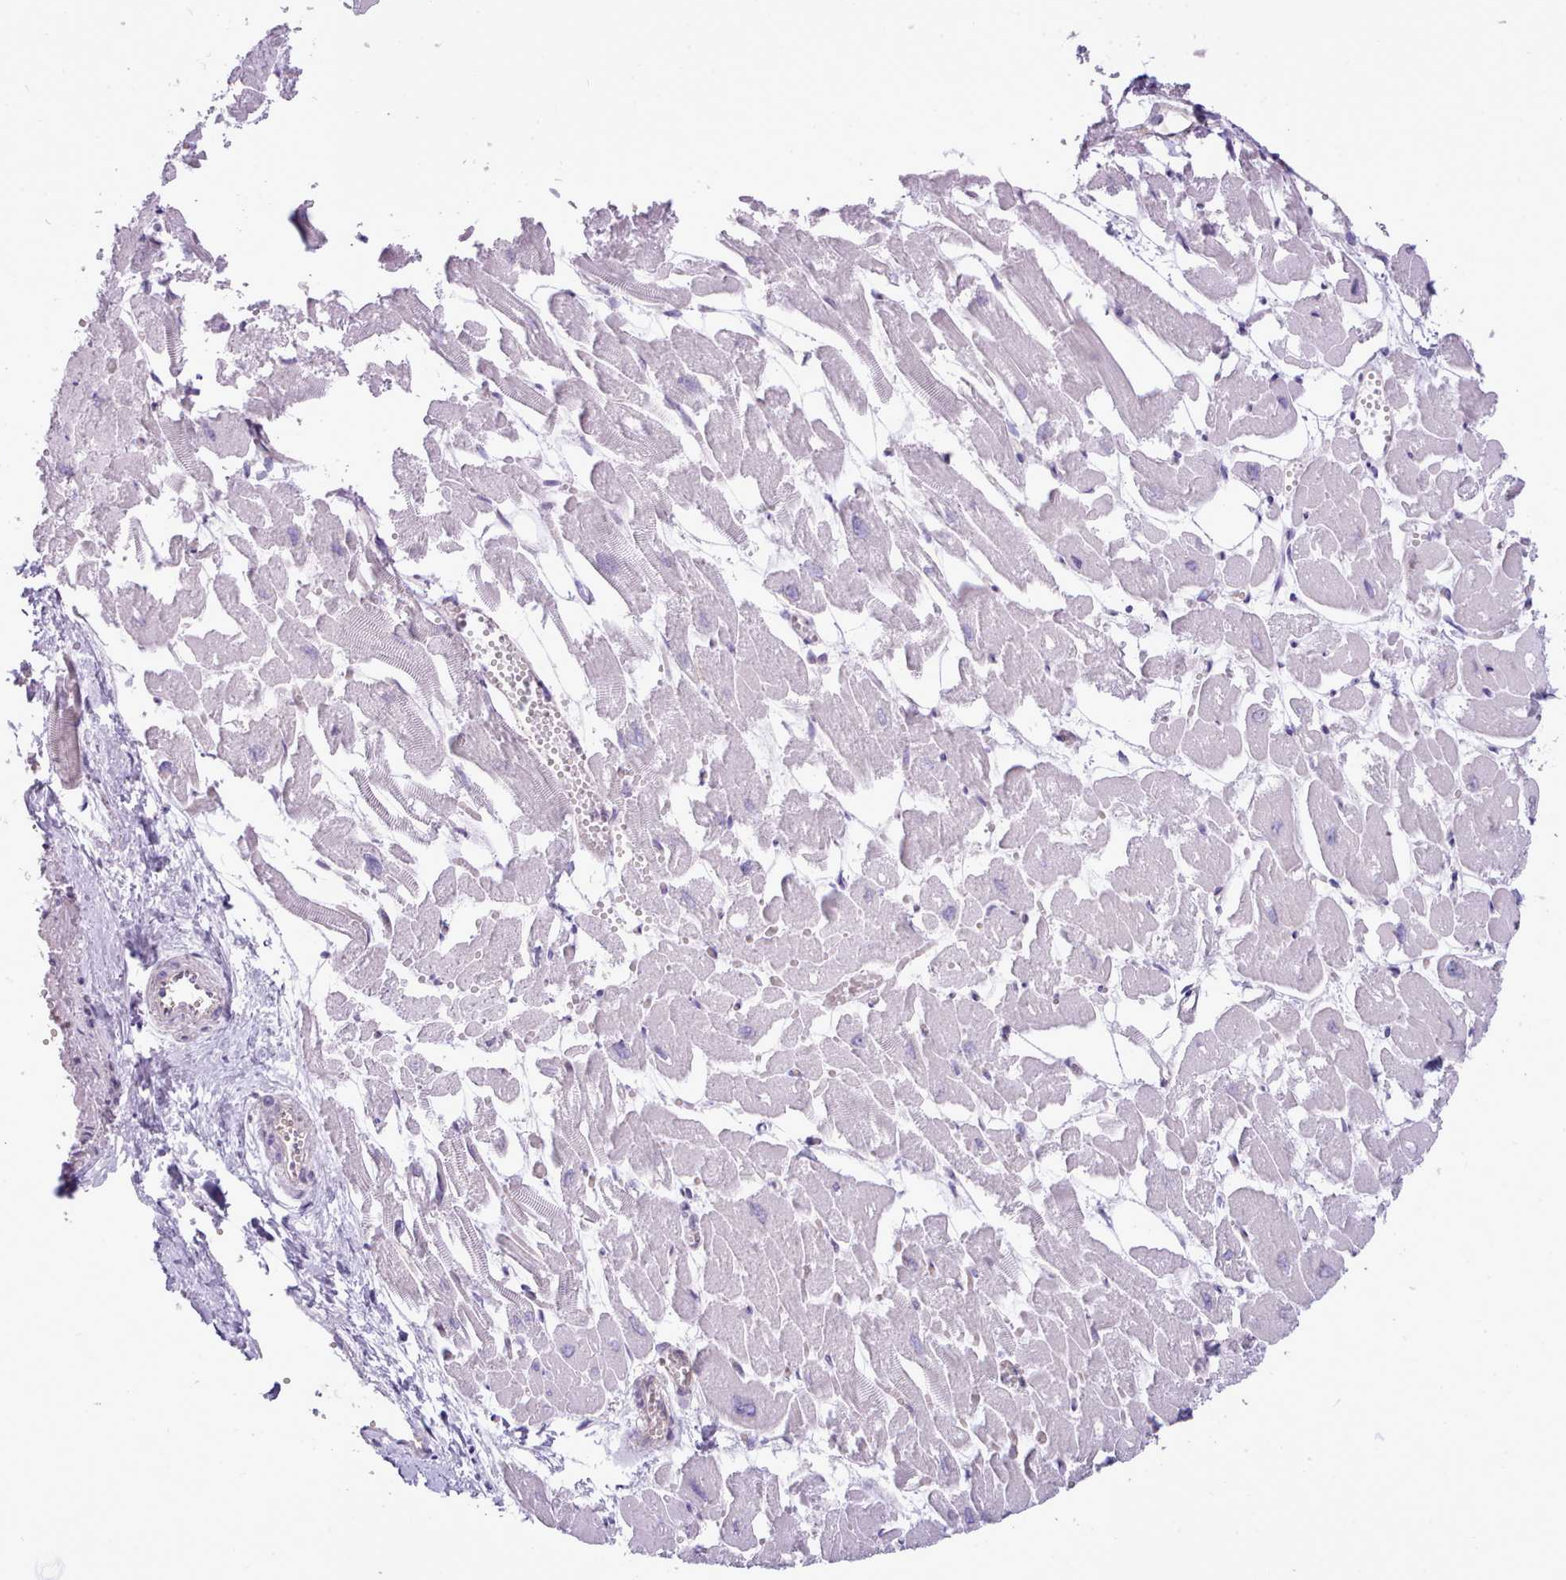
{"staining": {"intensity": "negative", "quantity": "none", "location": "none"}, "tissue": "heart muscle", "cell_type": "Cardiomyocytes", "image_type": "normal", "snomed": [{"axis": "morphology", "description": "Normal tissue, NOS"}, {"axis": "topography", "description": "Heart"}], "caption": "This micrograph is of benign heart muscle stained with IHC to label a protein in brown with the nuclei are counter-stained blue. There is no expression in cardiomyocytes. (DAB (3,3'-diaminobenzidine) IHC with hematoxylin counter stain).", "gene": "CYP2A13", "patient": {"sex": "male", "age": 54}}